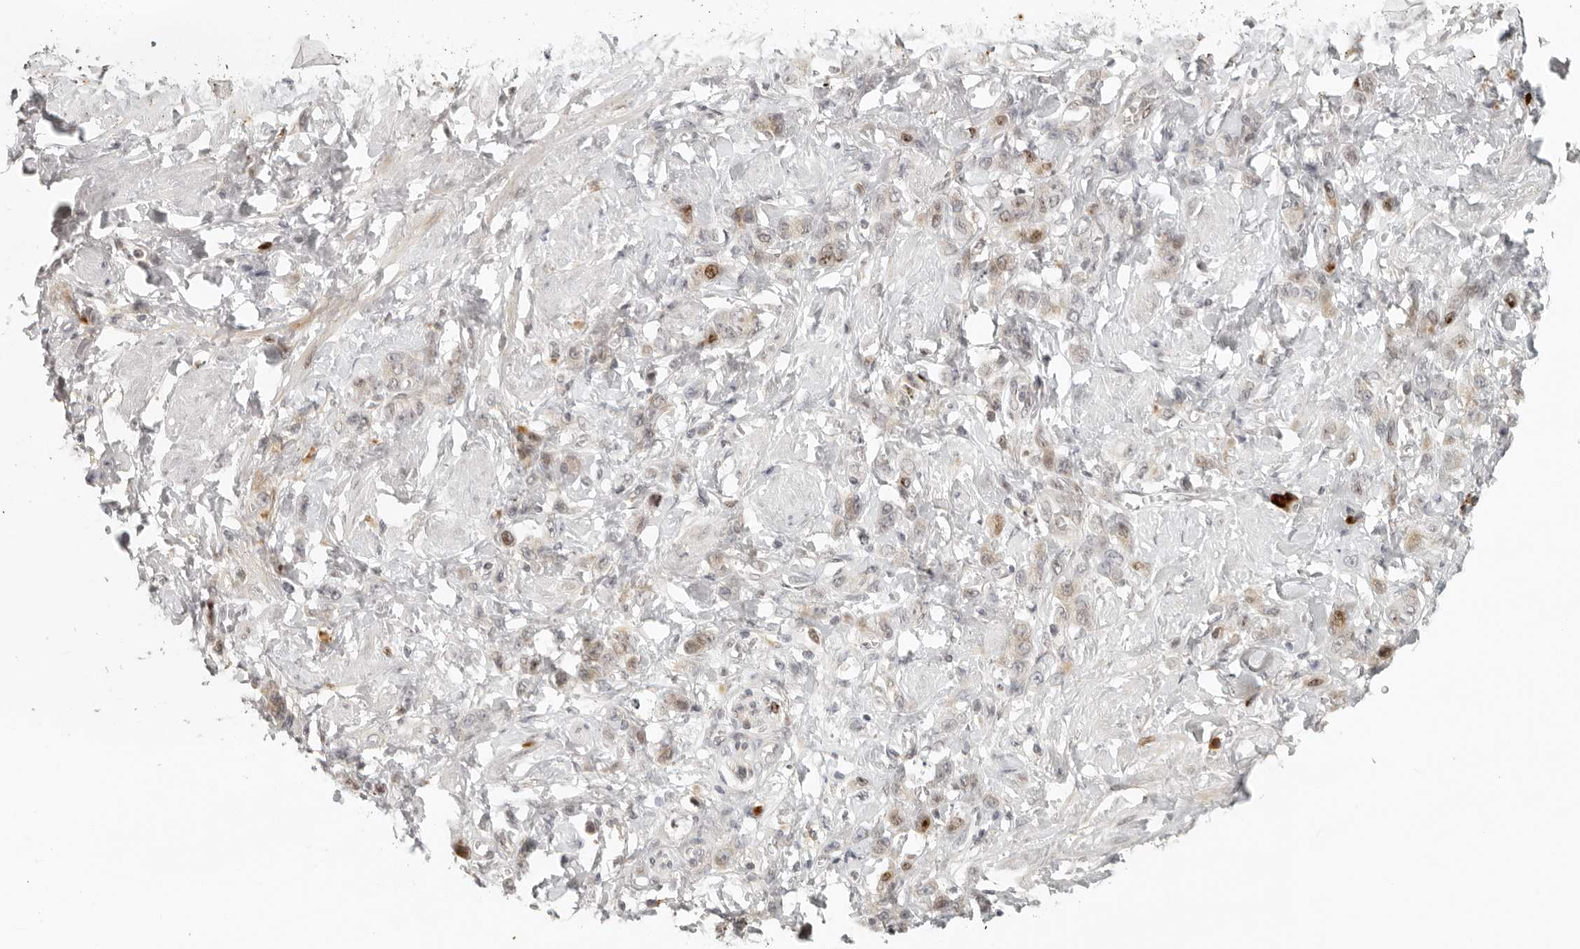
{"staining": {"intensity": "moderate", "quantity": "<25%", "location": "nuclear"}, "tissue": "stomach cancer", "cell_type": "Tumor cells", "image_type": "cancer", "snomed": [{"axis": "morphology", "description": "Adenocarcinoma, NOS"}, {"axis": "topography", "description": "Stomach"}], "caption": "Stomach cancer tissue shows moderate nuclear positivity in about <25% of tumor cells, visualized by immunohistochemistry.", "gene": "ZNF678", "patient": {"sex": "male", "age": 82}}